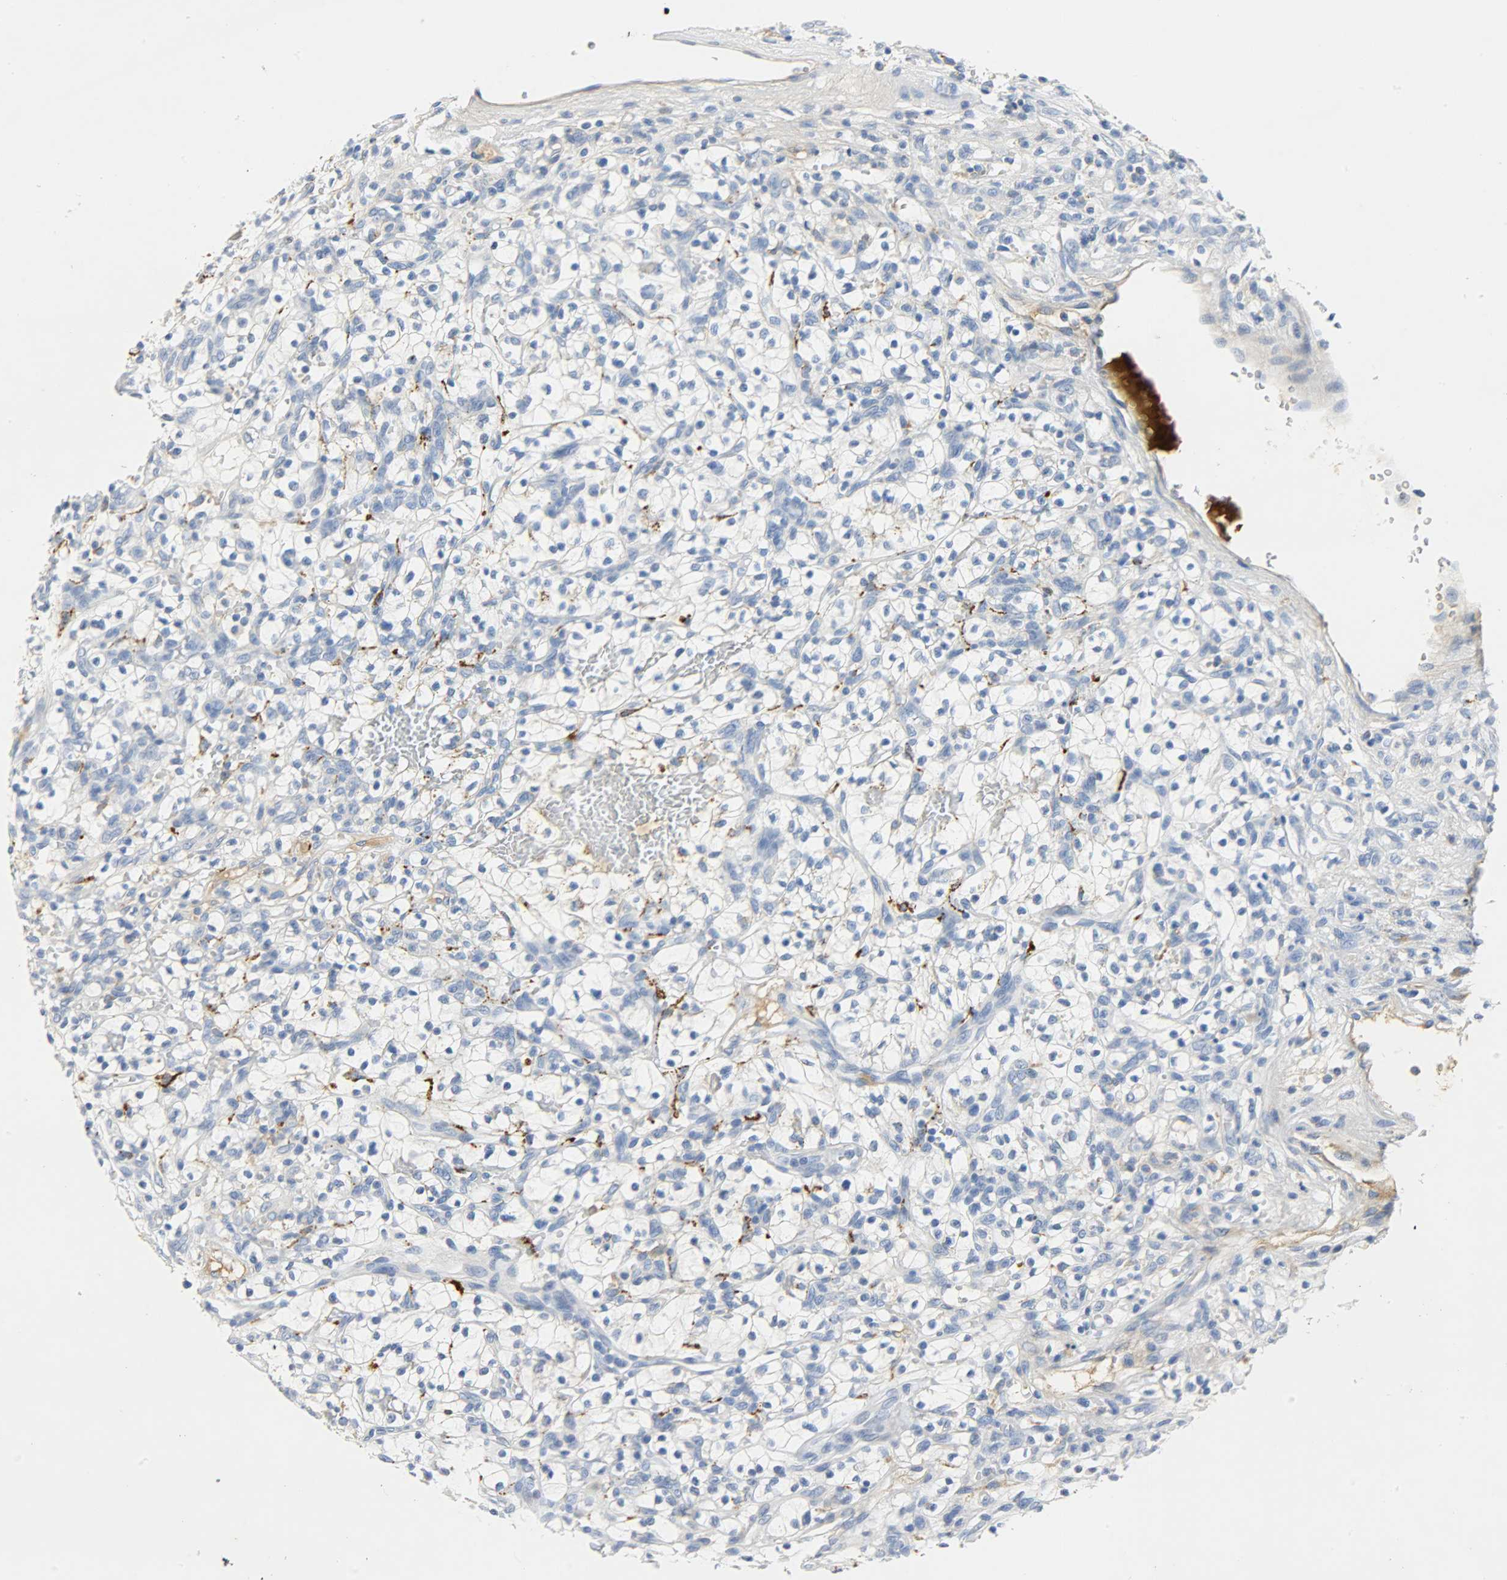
{"staining": {"intensity": "negative", "quantity": "none", "location": "none"}, "tissue": "renal cancer", "cell_type": "Tumor cells", "image_type": "cancer", "snomed": [{"axis": "morphology", "description": "Adenocarcinoma, NOS"}, {"axis": "topography", "description": "Kidney"}], "caption": "IHC micrograph of neoplastic tissue: renal cancer (adenocarcinoma) stained with DAB displays no significant protein staining in tumor cells. (Brightfield microscopy of DAB (3,3'-diaminobenzidine) immunohistochemistry at high magnification).", "gene": "CRP", "patient": {"sex": "female", "age": 57}}